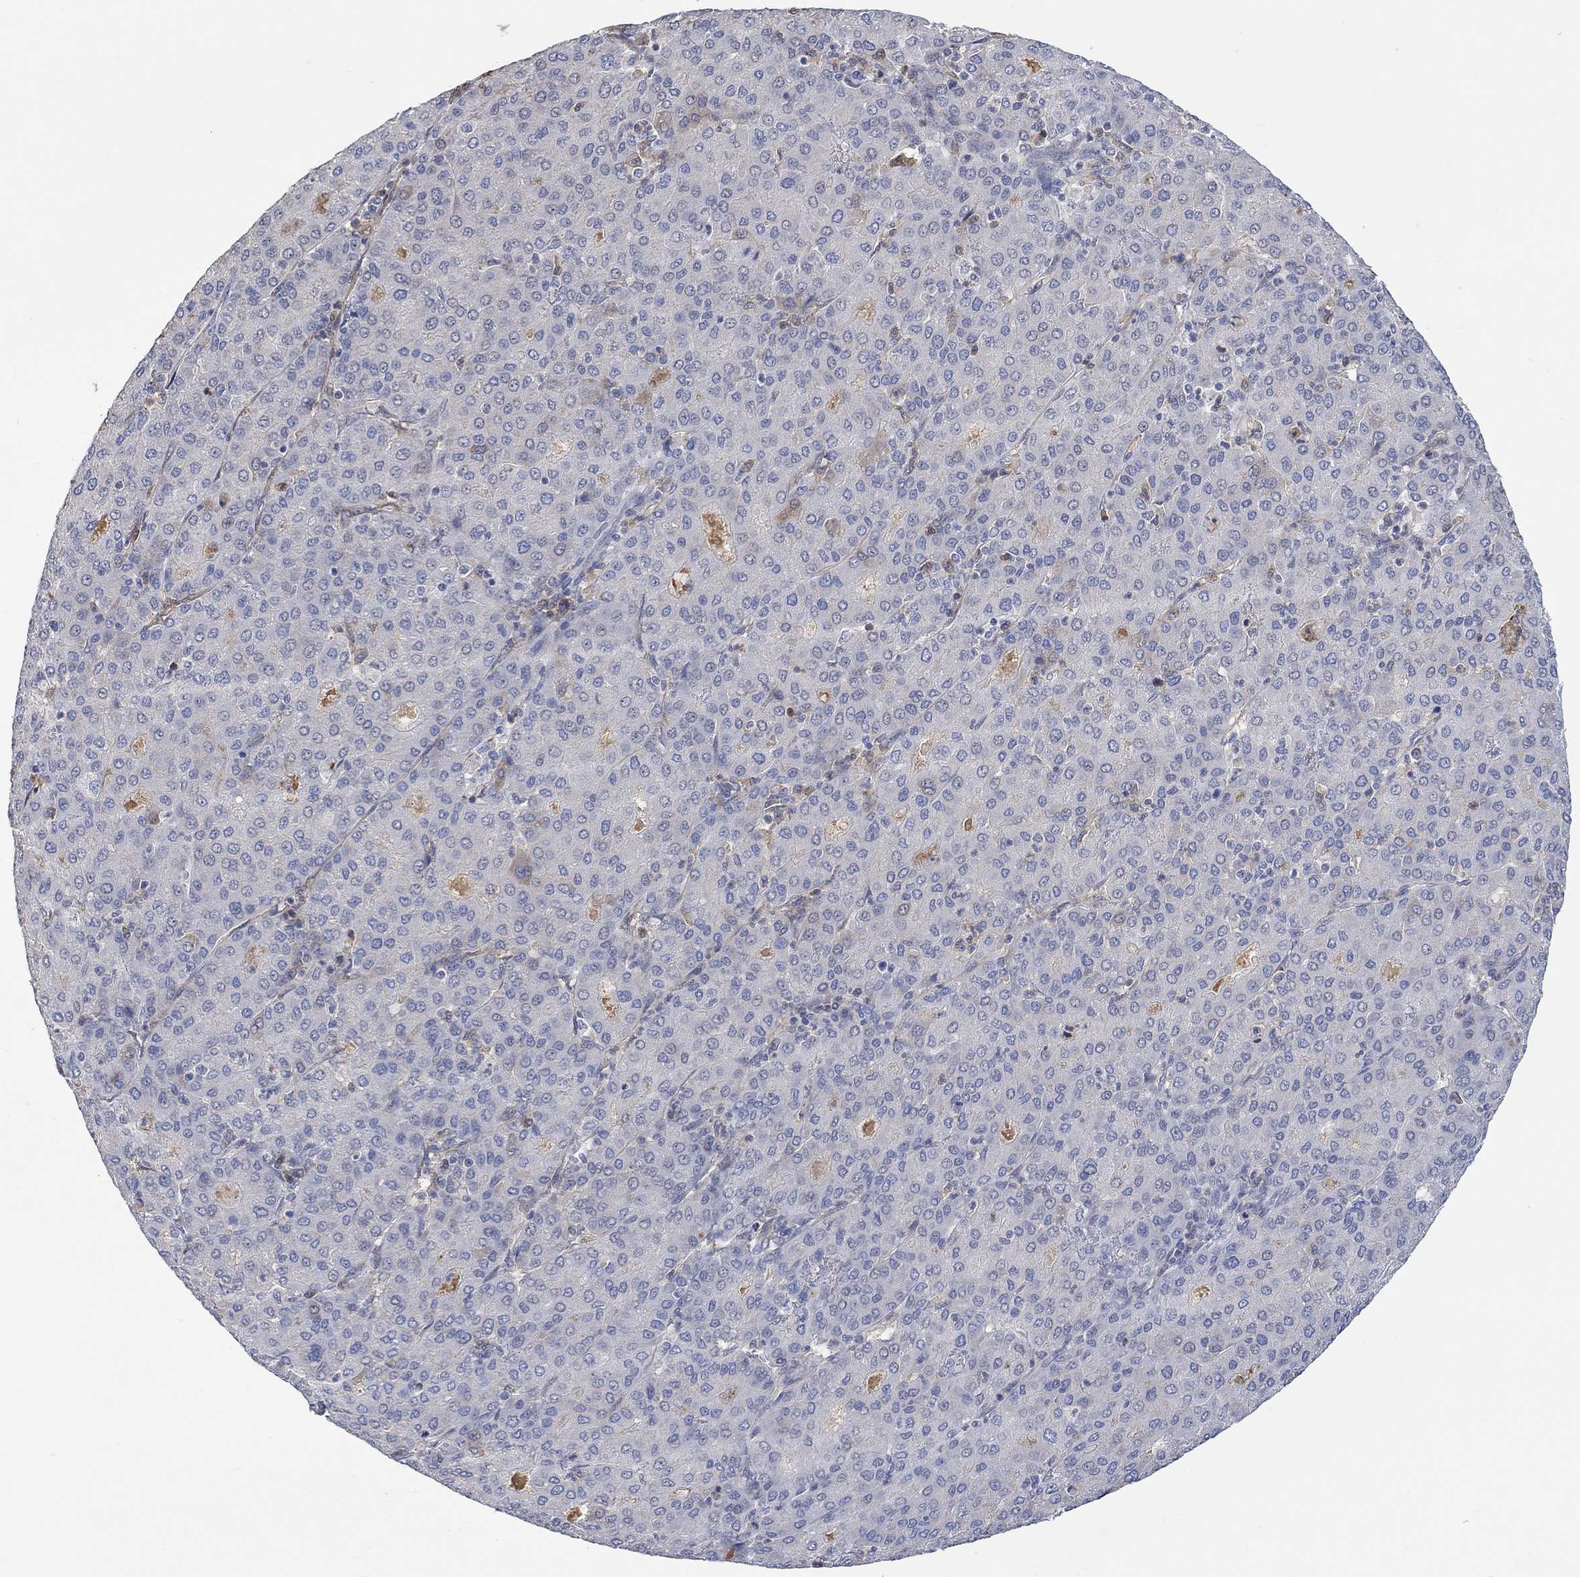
{"staining": {"intensity": "negative", "quantity": "none", "location": "none"}, "tissue": "liver cancer", "cell_type": "Tumor cells", "image_type": "cancer", "snomed": [{"axis": "morphology", "description": "Carcinoma, Hepatocellular, NOS"}, {"axis": "topography", "description": "Liver"}], "caption": "An immunohistochemistry (IHC) histopathology image of liver cancer (hepatocellular carcinoma) is shown. There is no staining in tumor cells of liver cancer (hepatocellular carcinoma).", "gene": "MSTN", "patient": {"sex": "male", "age": 65}}